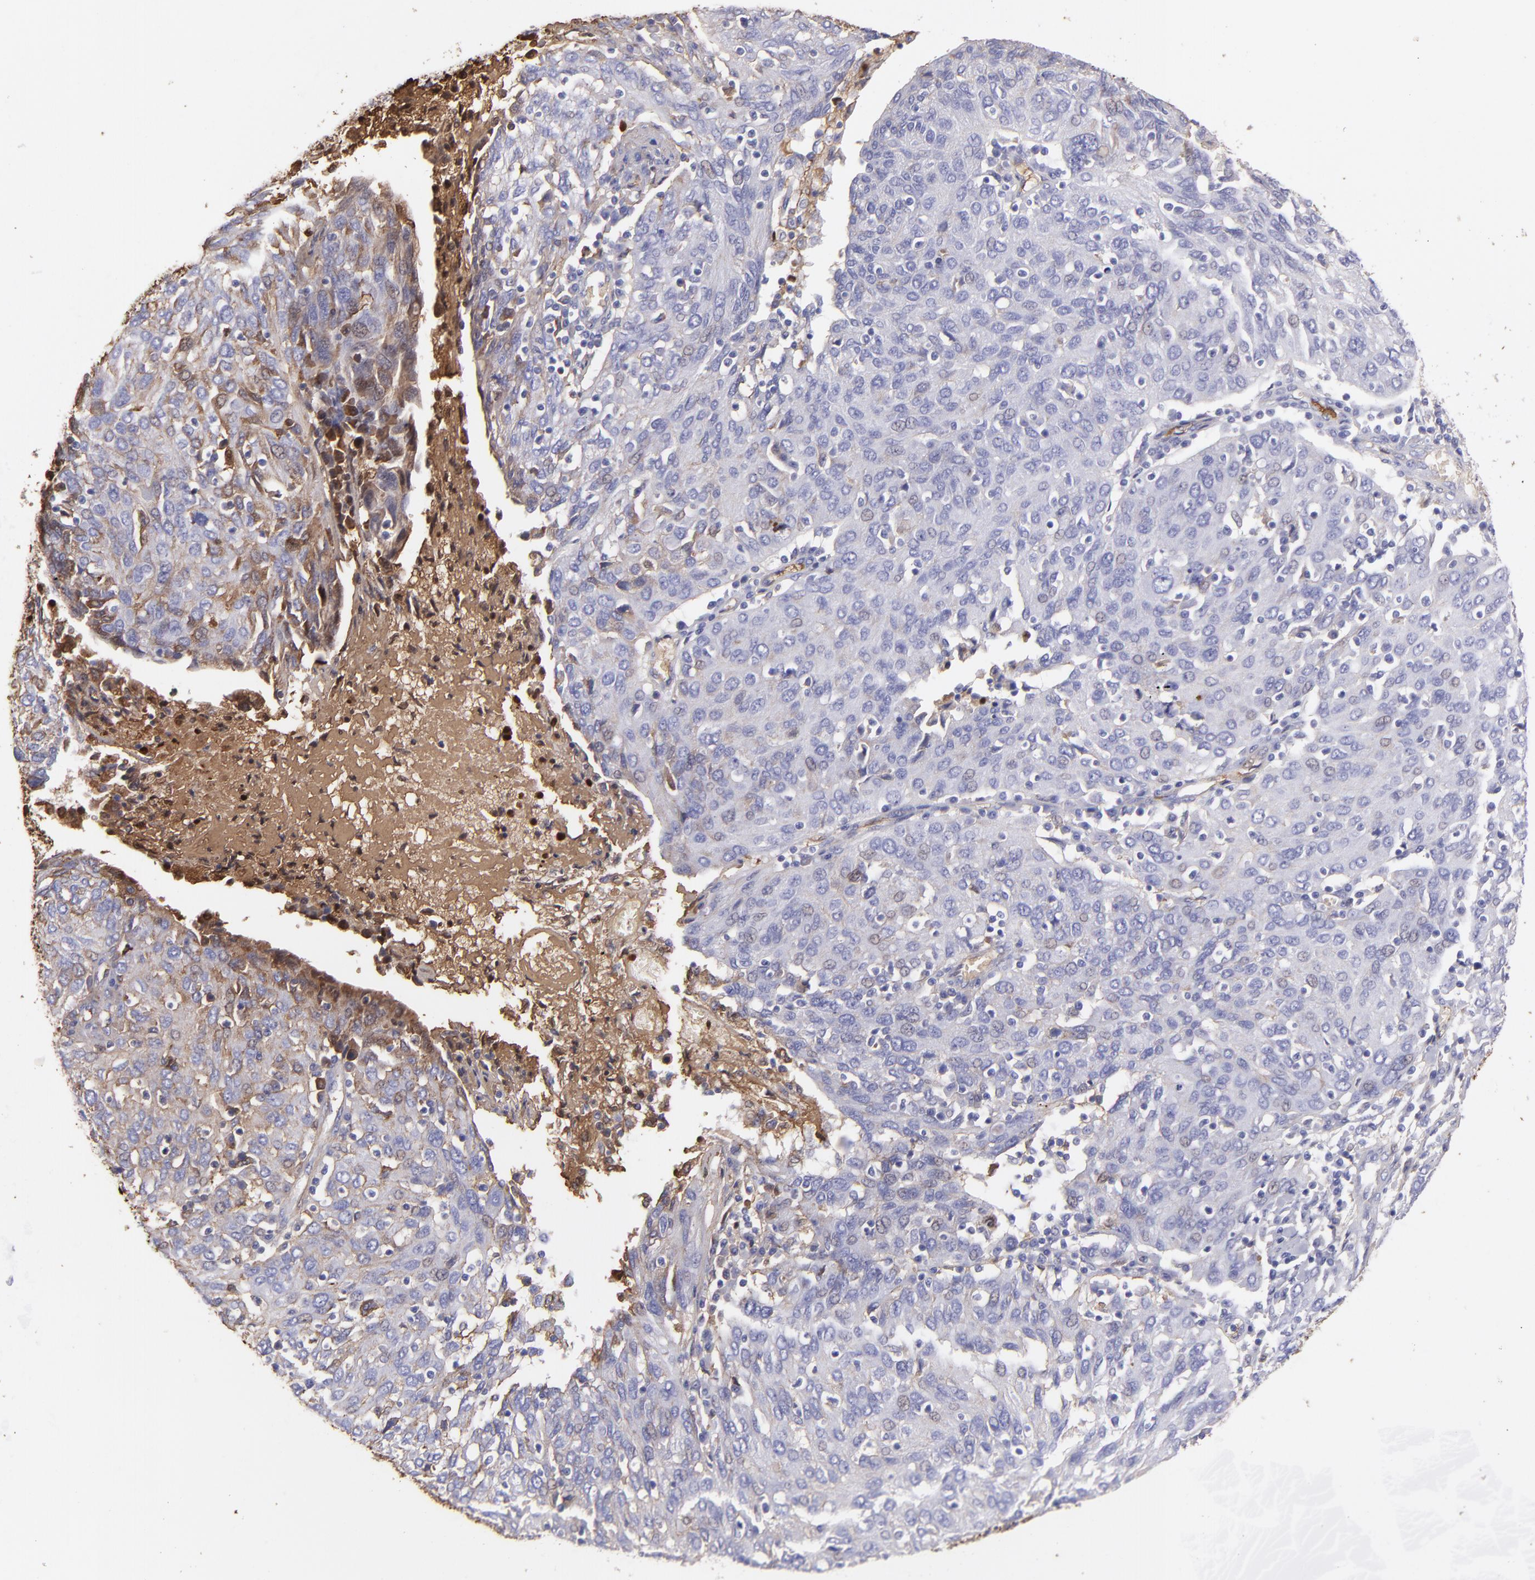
{"staining": {"intensity": "moderate", "quantity": "25%-75%", "location": "cytoplasmic/membranous"}, "tissue": "ovarian cancer", "cell_type": "Tumor cells", "image_type": "cancer", "snomed": [{"axis": "morphology", "description": "Carcinoma, endometroid"}, {"axis": "topography", "description": "Ovary"}], "caption": "DAB (3,3'-diaminobenzidine) immunohistochemical staining of human ovarian cancer (endometroid carcinoma) demonstrates moderate cytoplasmic/membranous protein expression in about 25%-75% of tumor cells.", "gene": "FGB", "patient": {"sex": "female", "age": 50}}